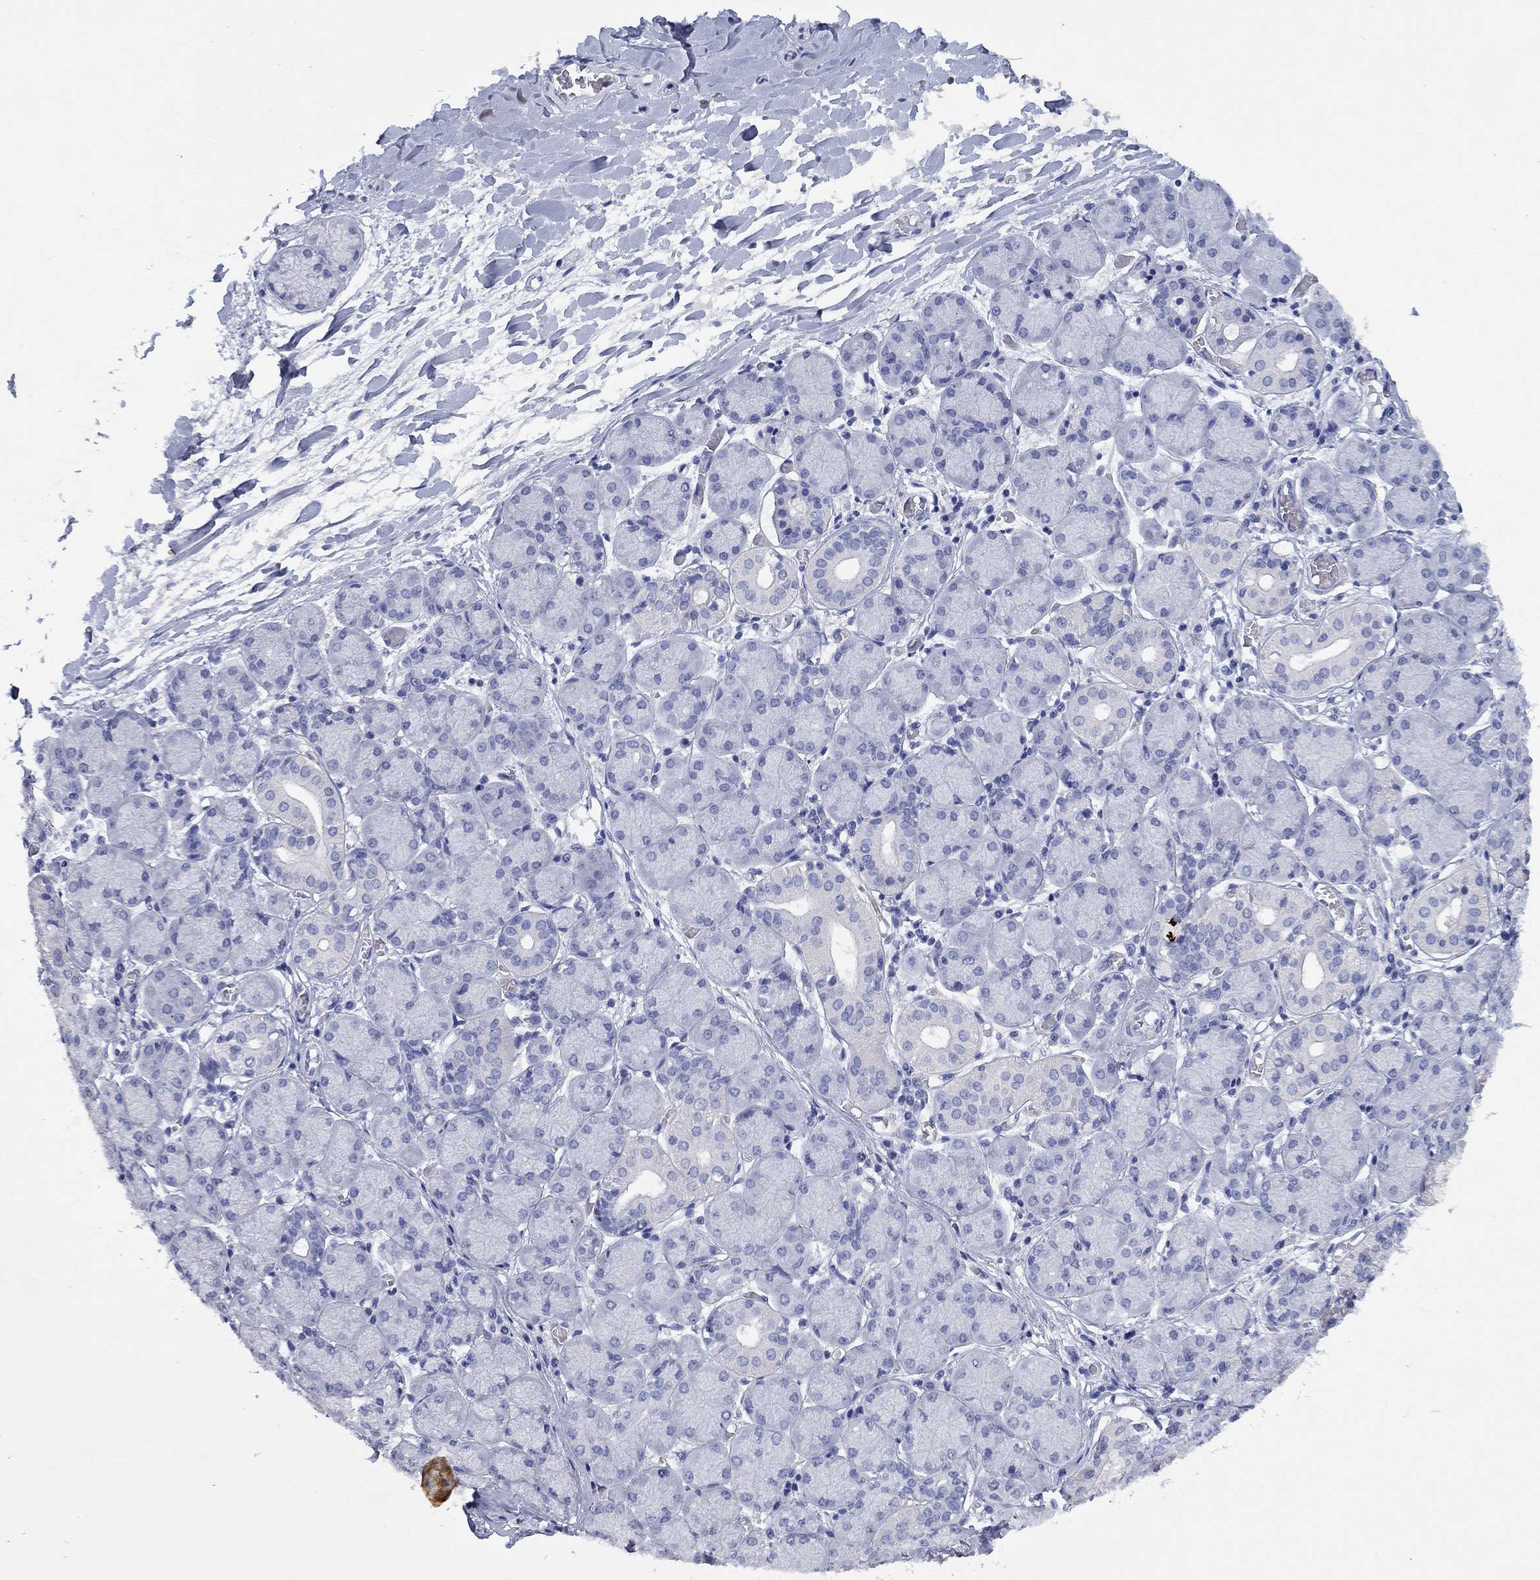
{"staining": {"intensity": "negative", "quantity": "none", "location": "none"}, "tissue": "salivary gland", "cell_type": "Glandular cells", "image_type": "normal", "snomed": [{"axis": "morphology", "description": "Normal tissue, NOS"}, {"axis": "topography", "description": "Salivary gland"}, {"axis": "topography", "description": "Peripheral nerve tissue"}], "caption": "IHC image of unremarkable human salivary gland stained for a protein (brown), which reveals no staining in glandular cells.", "gene": "HDC", "patient": {"sex": "female", "age": 24}}